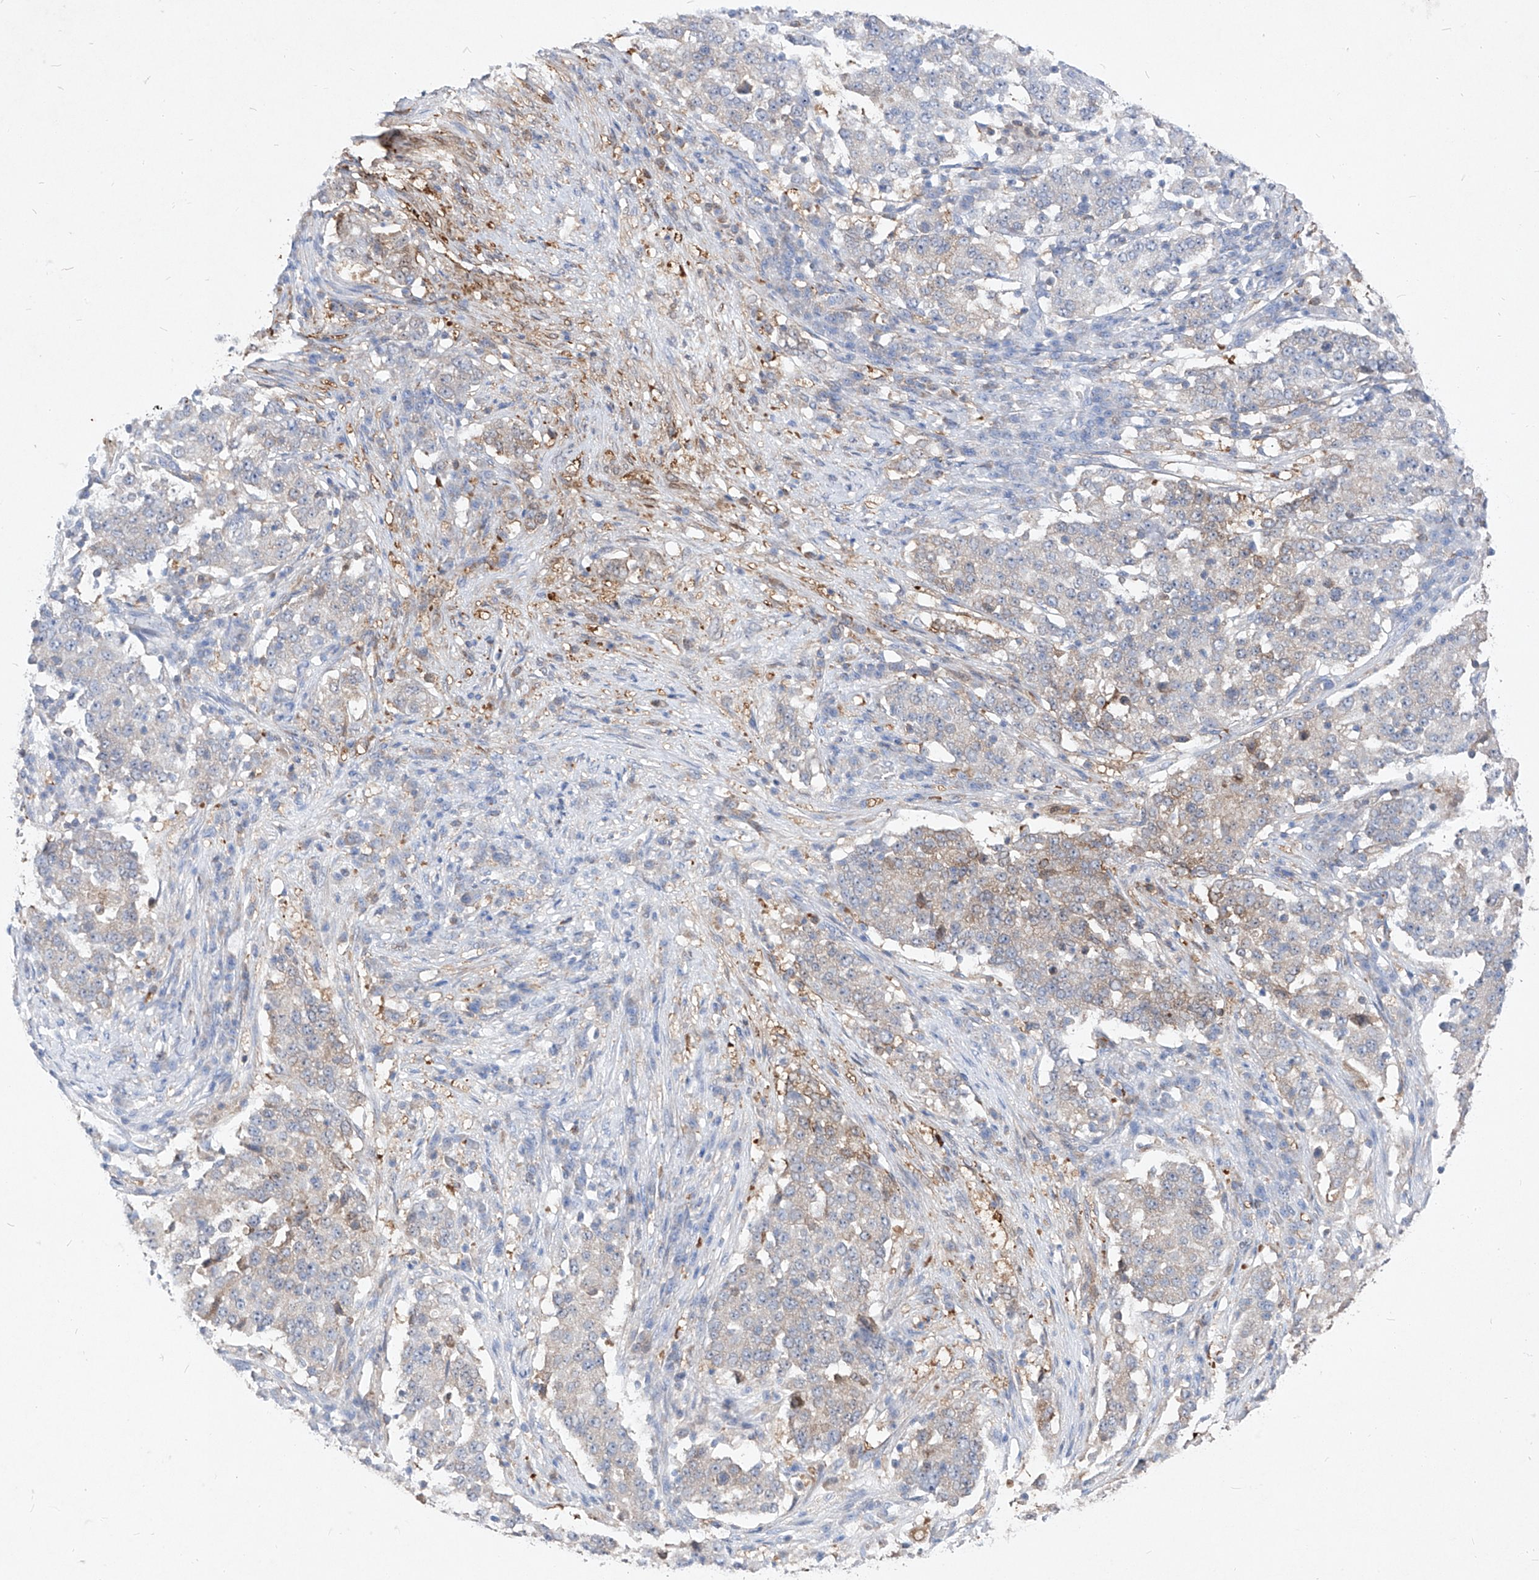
{"staining": {"intensity": "weak", "quantity": "<25%", "location": "cytoplasmic/membranous"}, "tissue": "stomach cancer", "cell_type": "Tumor cells", "image_type": "cancer", "snomed": [{"axis": "morphology", "description": "Adenocarcinoma, NOS"}, {"axis": "topography", "description": "Stomach"}], "caption": "Tumor cells are negative for brown protein staining in stomach cancer (adenocarcinoma).", "gene": "UFL1", "patient": {"sex": "male", "age": 59}}